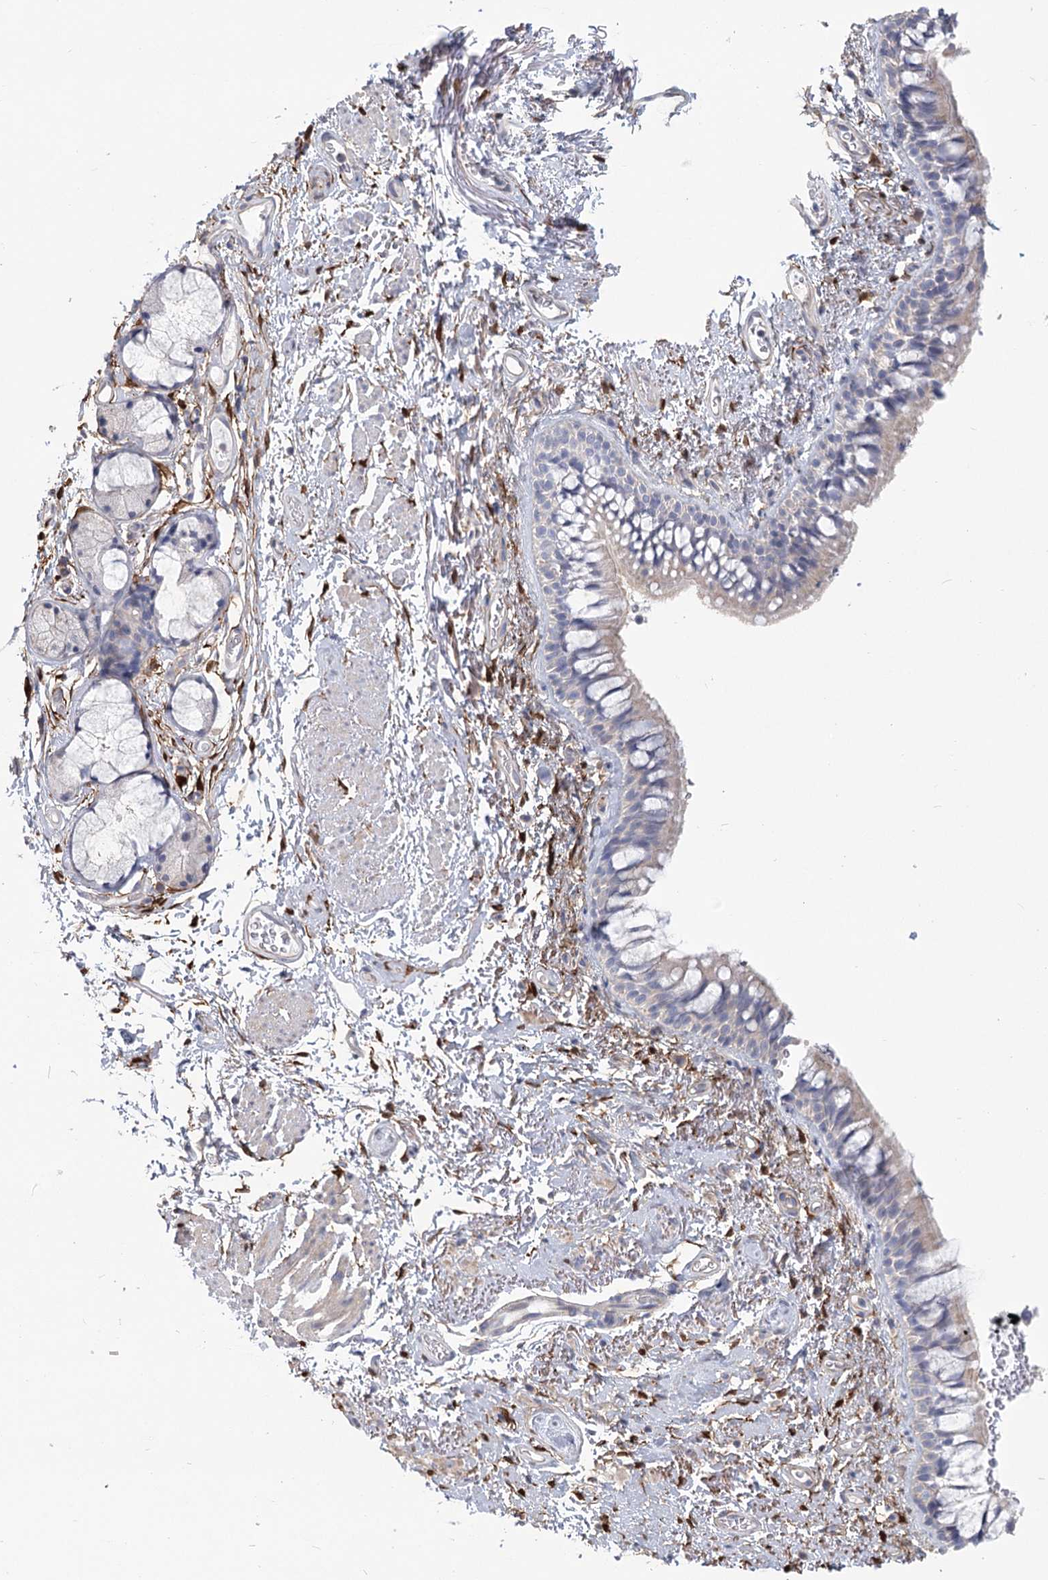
{"staining": {"intensity": "negative", "quantity": "none", "location": "none"}, "tissue": "bronchus", "cell_type": "Respiratory epithelial cells", "image_type": "normal", "snomed": [{"axis": "morphology", "description": "Normal tissue, NOS"}, {"axis": "topography", "description": "Cartilage tissue"}, {"axis": "topography", "description": "Bronchus"}], "caption": "High magnification brightfield microscopy of normal bronchus stained with DAB (3,3'-diaminobenzidine) (brown) and counterstained with hematoxylin (blue): respiratory epithelial cells show no significant staining. Brightfield microscopy of immunohistochemistry stained with DAB (brown) and hematoxylin (blue), captured at high magnification.", "gene": "CNTLN", "patient": {"sex": "female", "age": 73}}